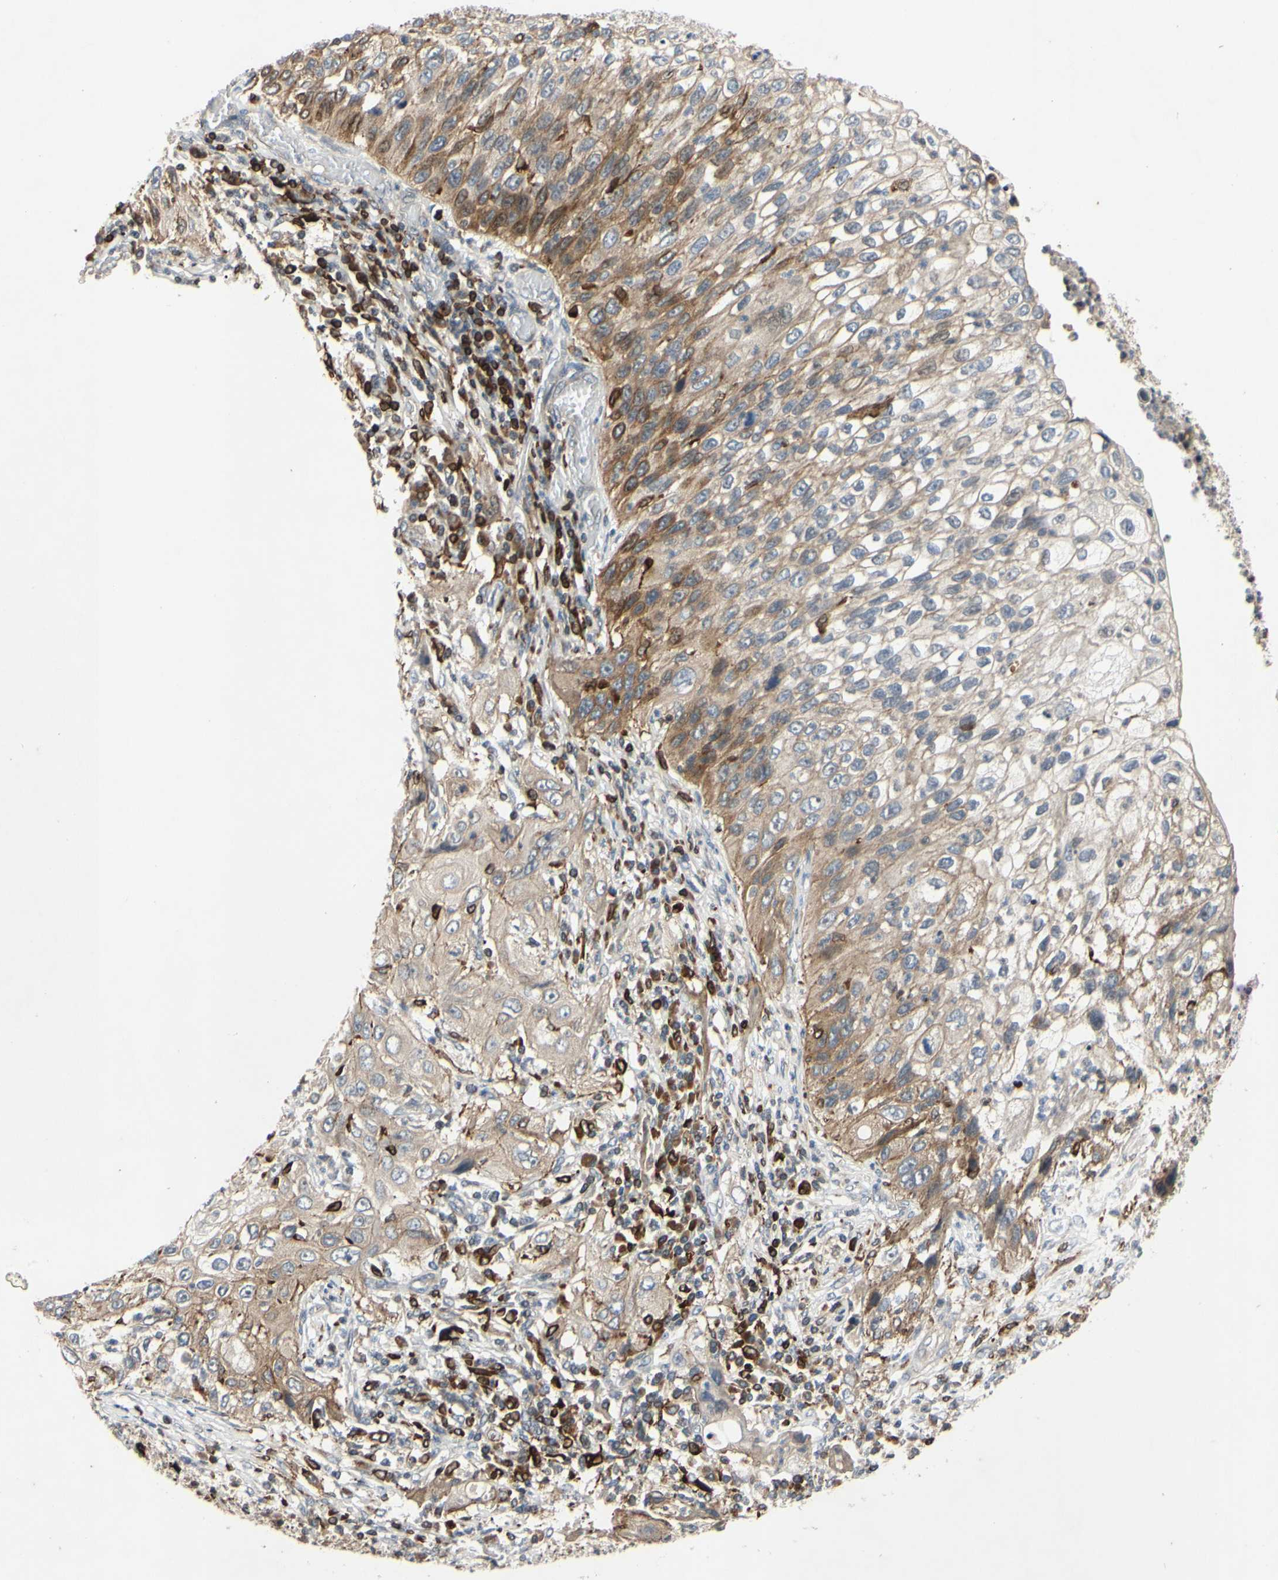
{"staining": {"intensity": "moderate", "quantity": "<25%", "location": "cytoplasmic/membranous"}, "tissue": "lung cancer", "cell_type": "Tumor cells", "image_type": "cancer", "snomed": [{"axis": "morphology", "description": "Inflammation, NOS"}, {"axis": "morphology", "description": "Squamous cell carcinoma, NOS"}, {"axis": "topography", "description": "Lymph node"}, {"axis": "topography", "description": "Soft tissue"}, {"axis": "topography", "description": "Lung"}], "caption": "The micrograph displays immunohistochemical staining of lung cancer (squamous cell carcinoma). There is moderate cytoplasmic/membranous positivity is seen in approximately <25% of tumor cells.", "gene": "PLXNA2", "patient": {"sex": "male", "age": 66}}